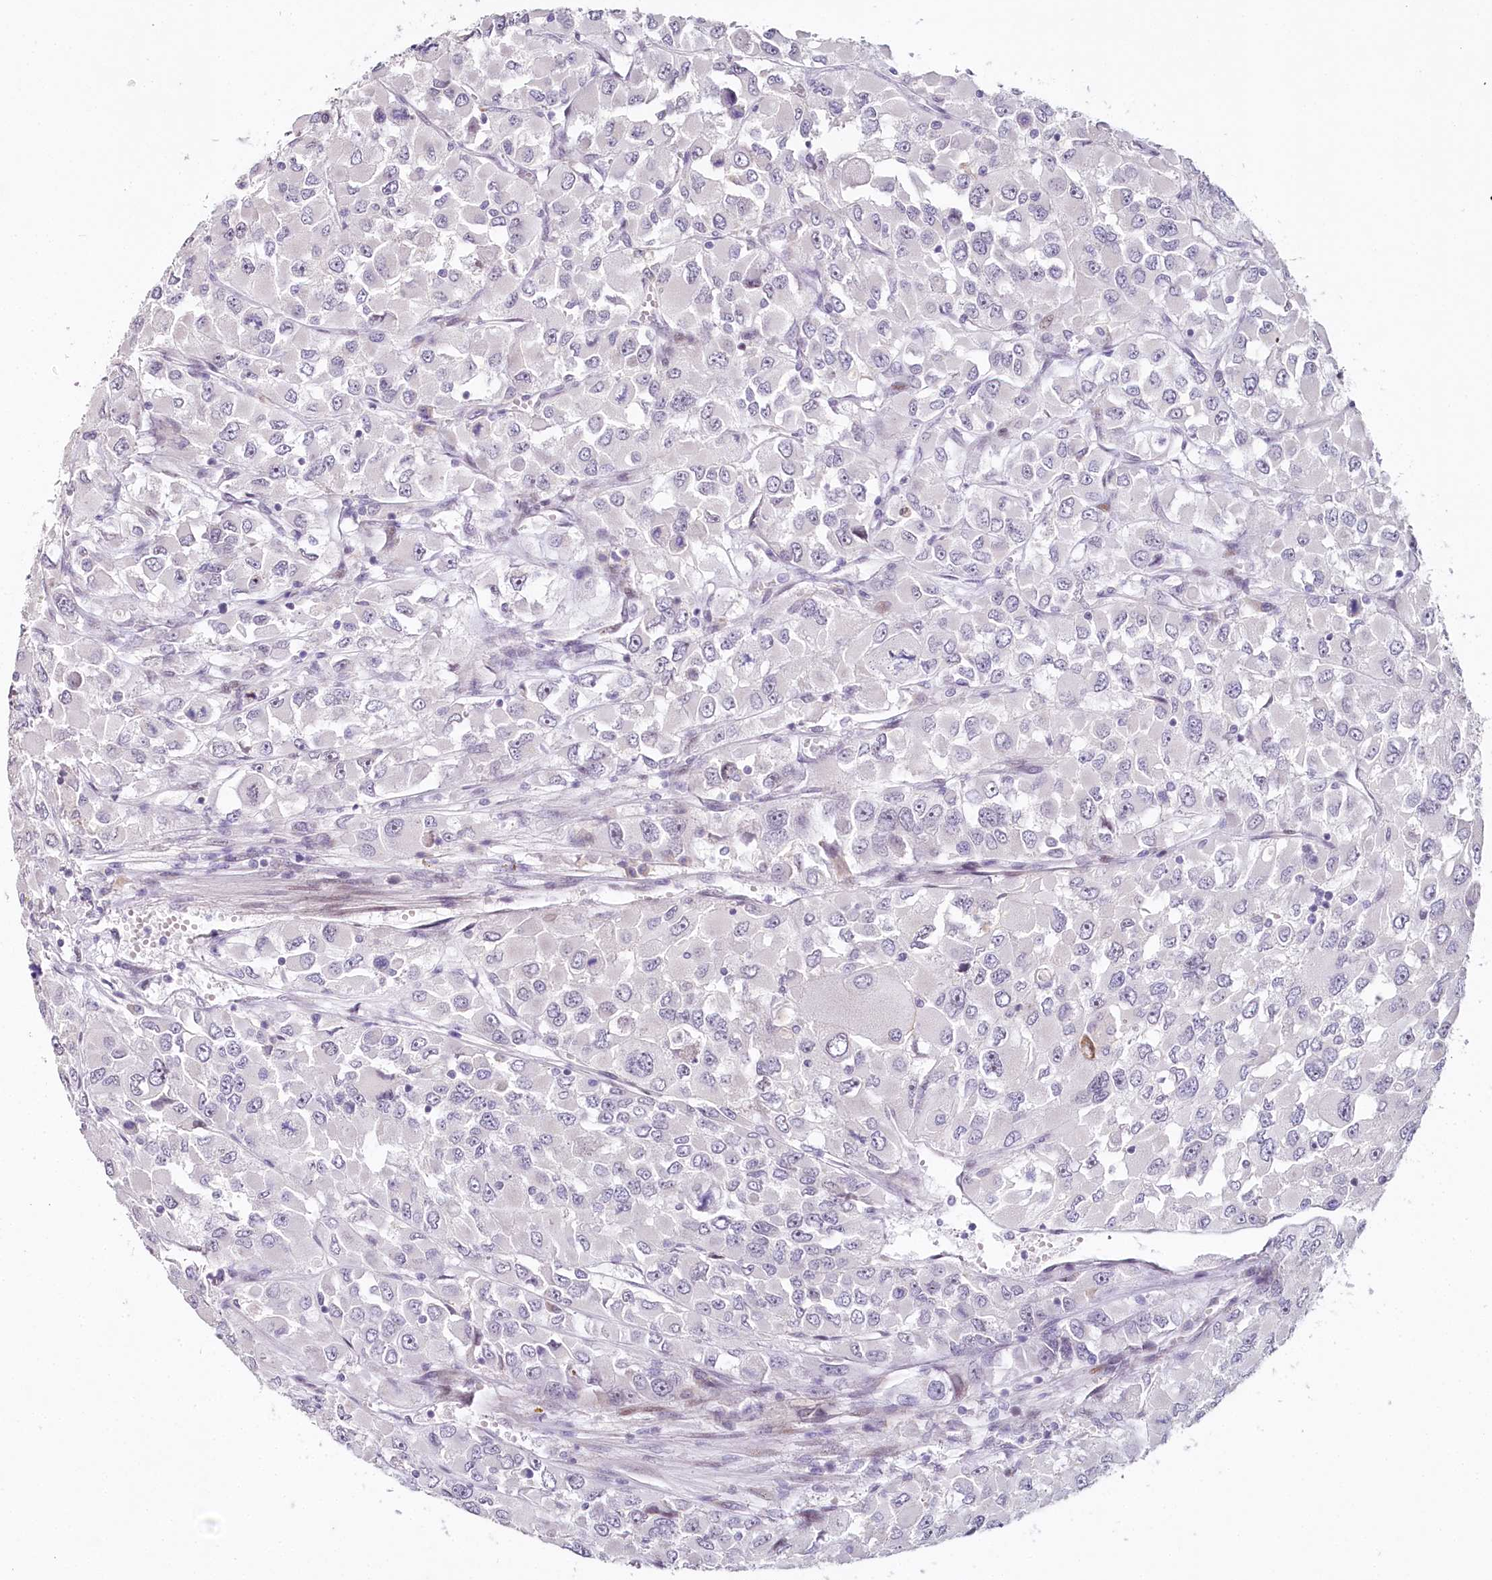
{"staining": {"intensity": "negative", "quantity": "none", "location": "none"}, "tissue": "renal cancer", "cell_type": "Tumor cells", "image_type": "cancer", "snomed": [{"axis": "morphology", "description": "Adenocarcinoma, NOS"}, {"axis": "topography", "description": "Kidney"}], "caption": "Micrograph shows no protein staining in tumor cells of renal cancer (adenocarcinoma) tissue.", "gene": "HPD", "patient": {"sex": "female", "age": 52}}